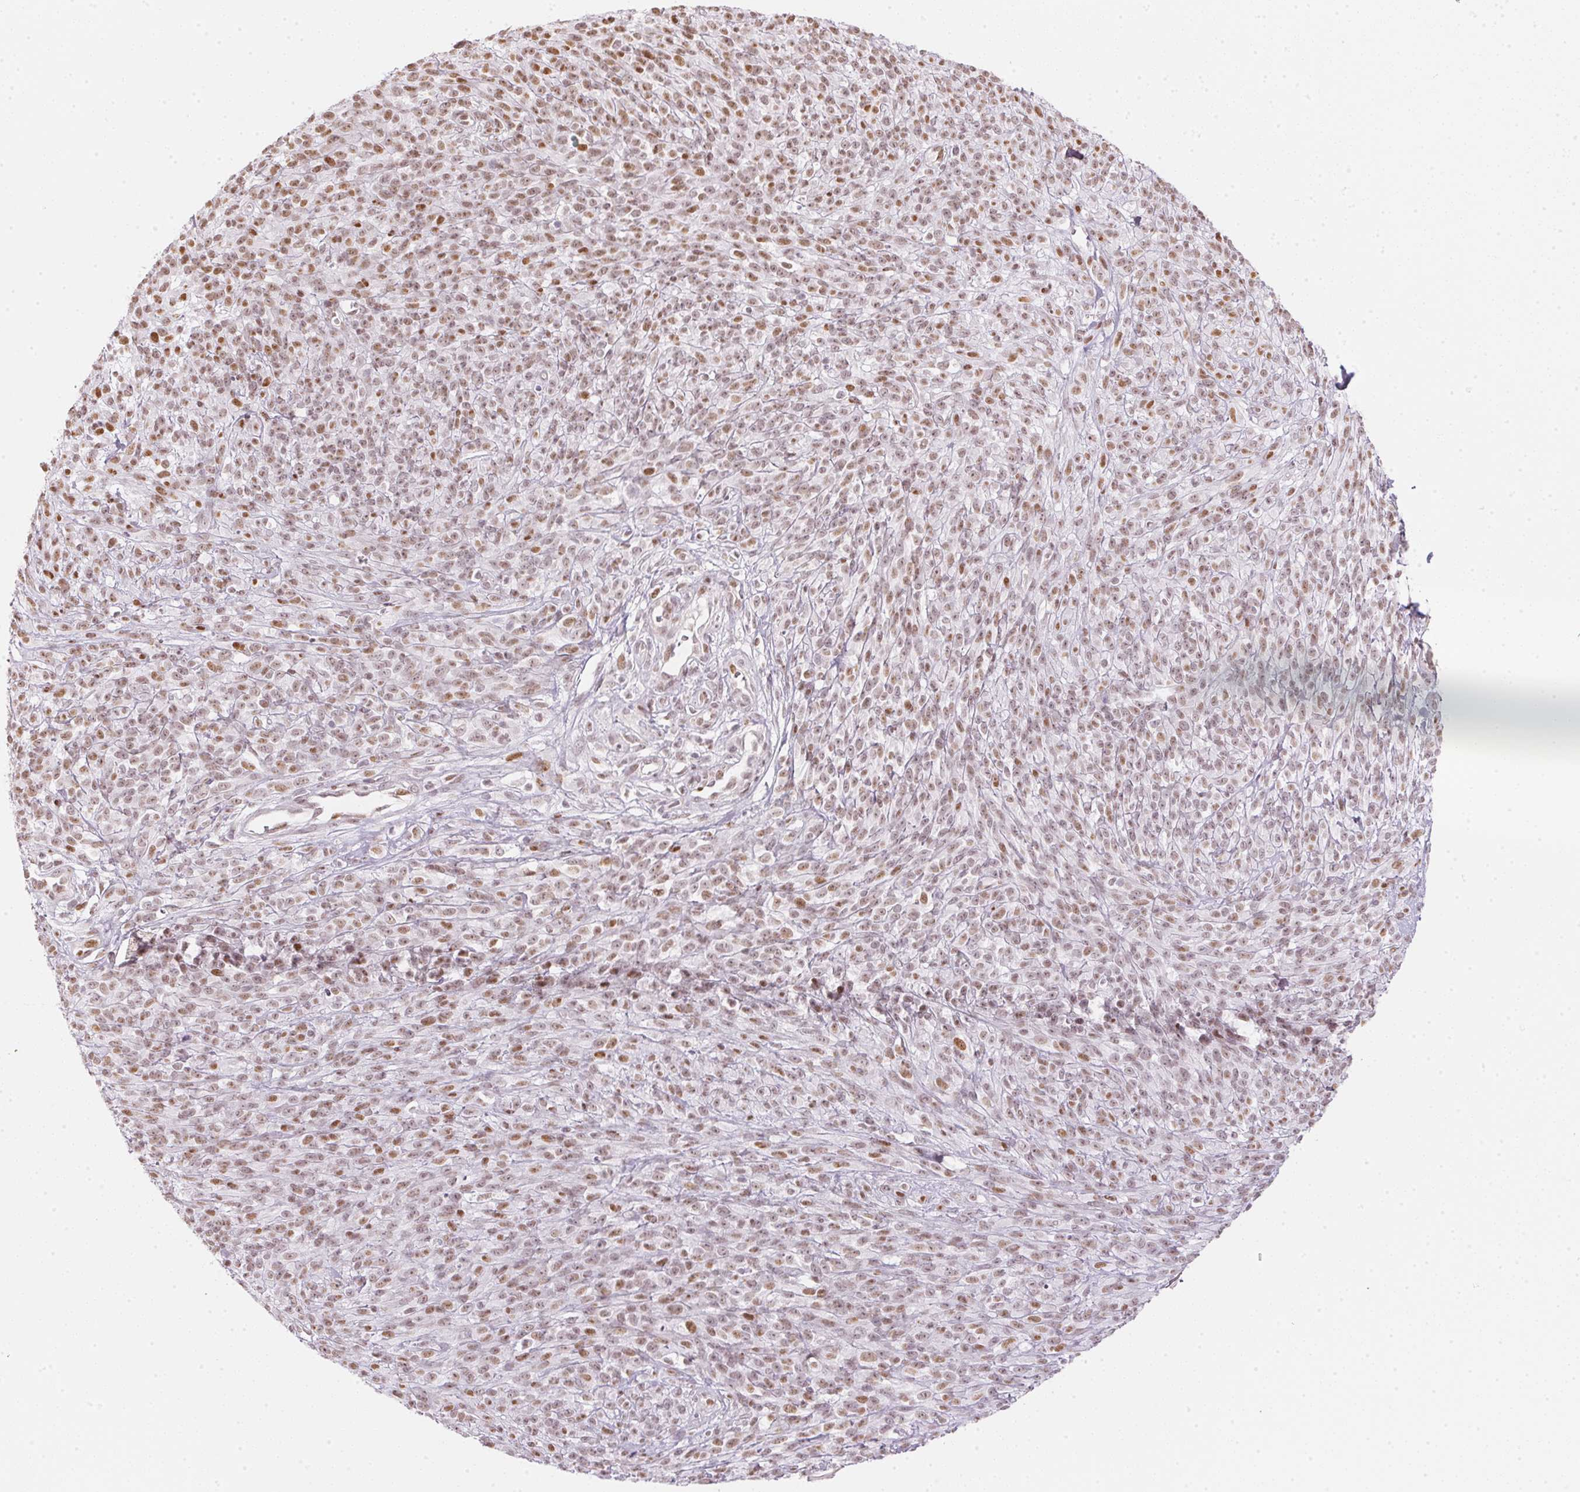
{"staining": {"intensity": "weak", "quantity": ">75%", "location": "nuclear"}, "tissue": "melanoma", "cell_type": "Tumor cells", "image_type": "cancer", "snomed": [{"axis": "morphology", "description": "Malignant melanoma, NOS"}, {"axis": "topography", "description": "Skin"}, {"axis": "topography", "description": "Skin of trunk"}], "caption": "A photomicrograph showing weak nuclear expression in about >75% of tumor cells in malignant melanoma, as visualized by brown immunohistochemical staining.", "gene": "KAT6A", "patient": {"sex": "male", "age": 74}}